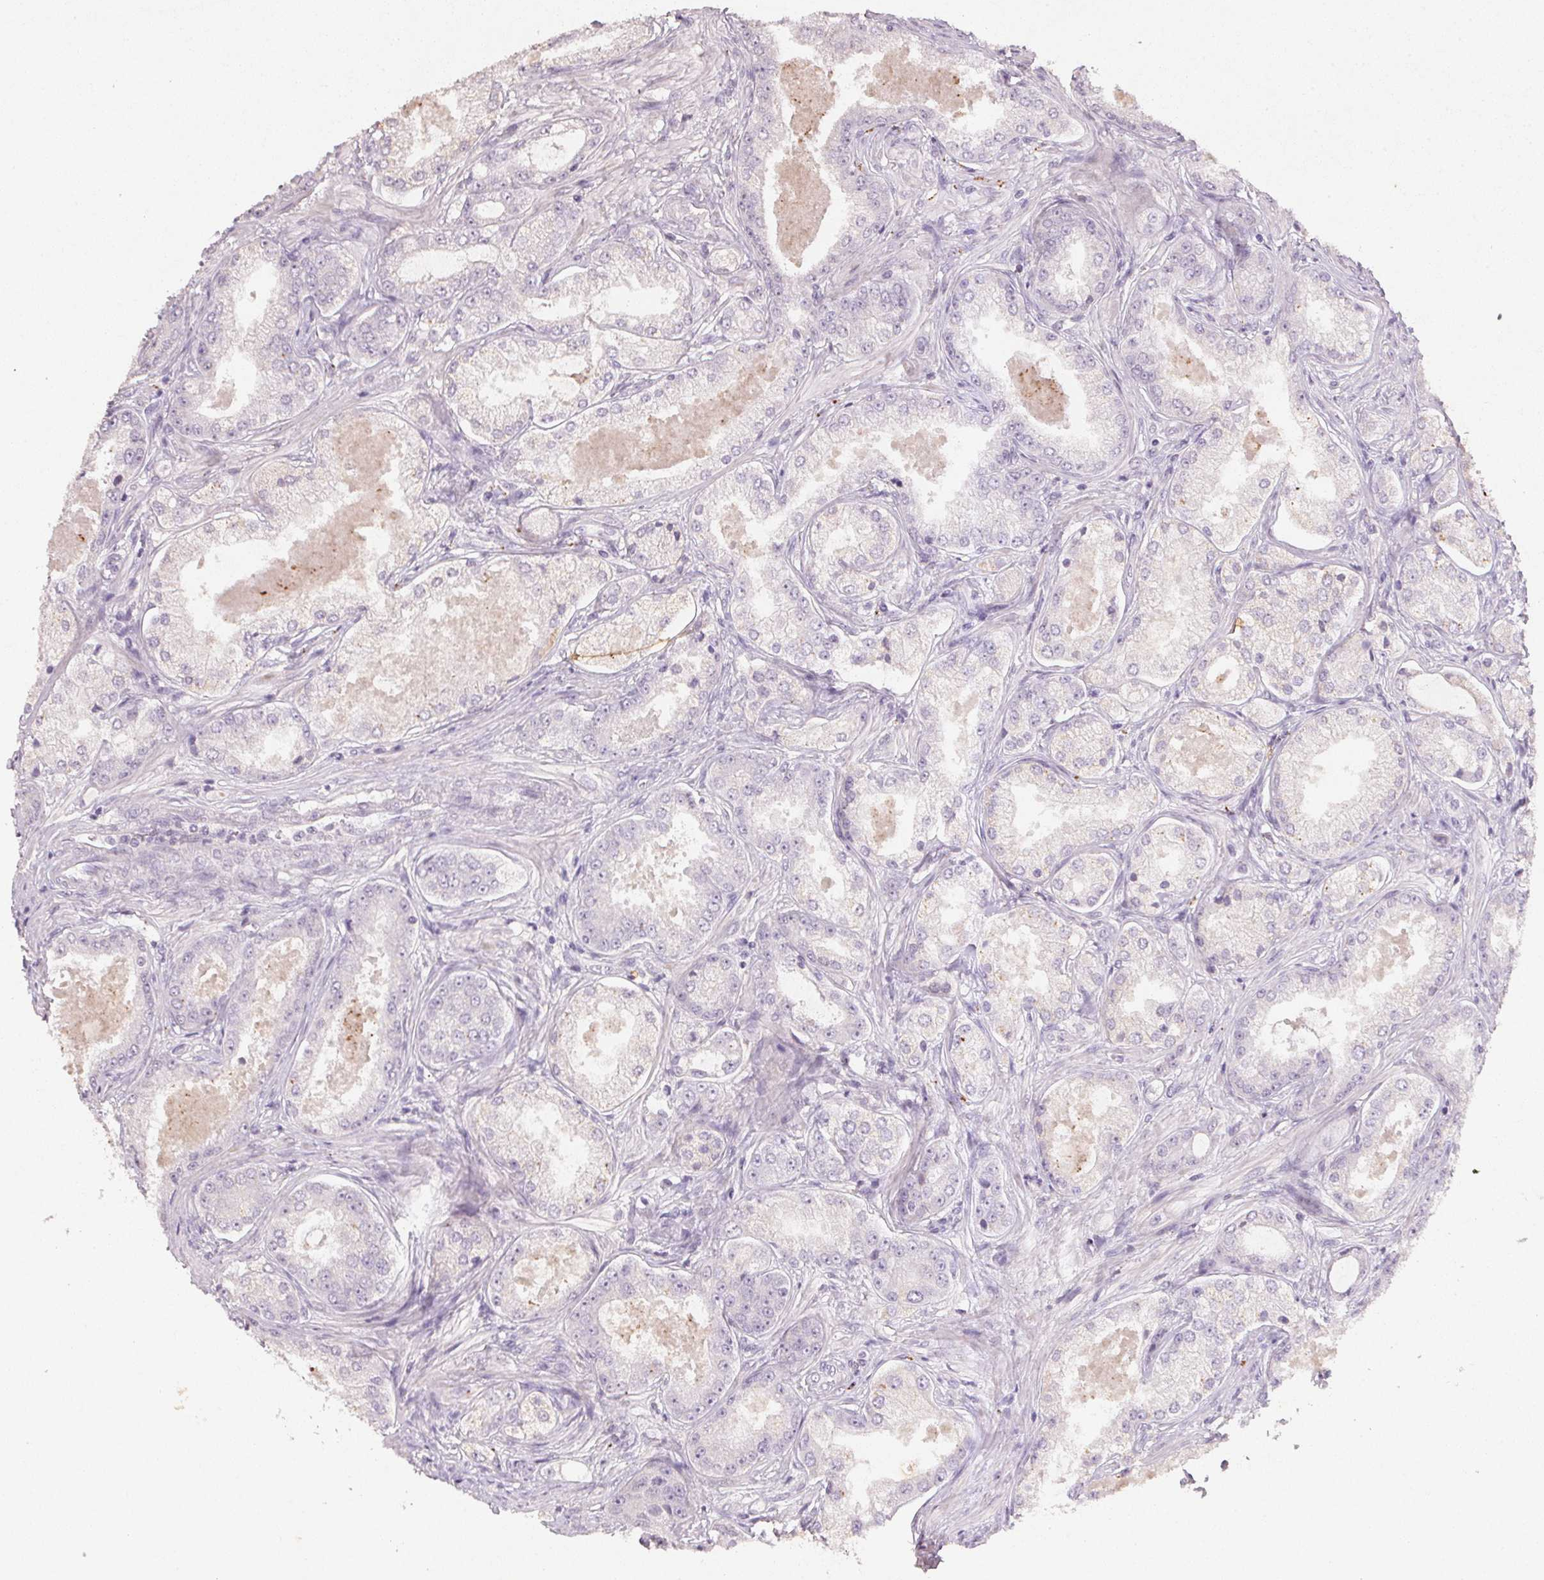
{"staining": {"intensity": "negative", "quantity": "none", "location": "none"}, "tissue": "prostate cancer", "cell_type": "Tumor cells", "image_type": "cancer", "snomed": [{"axis": "morphology", "description": "Adenocarcinoma, Low grade"}, {"axis": "topography", "description": "Prostate"}], "caption": "A histopathology image of human prostate adenocarcinoma (low-grade) is negative for staining in tumor cells. The staining was performed using DAB to visualize the protein expression in brown, while the nuclei were stained in blue with hematoxylin (Magnification: 20x).", "gene": "CXCL5", "patient": {"sex": "male", "age": 68}}